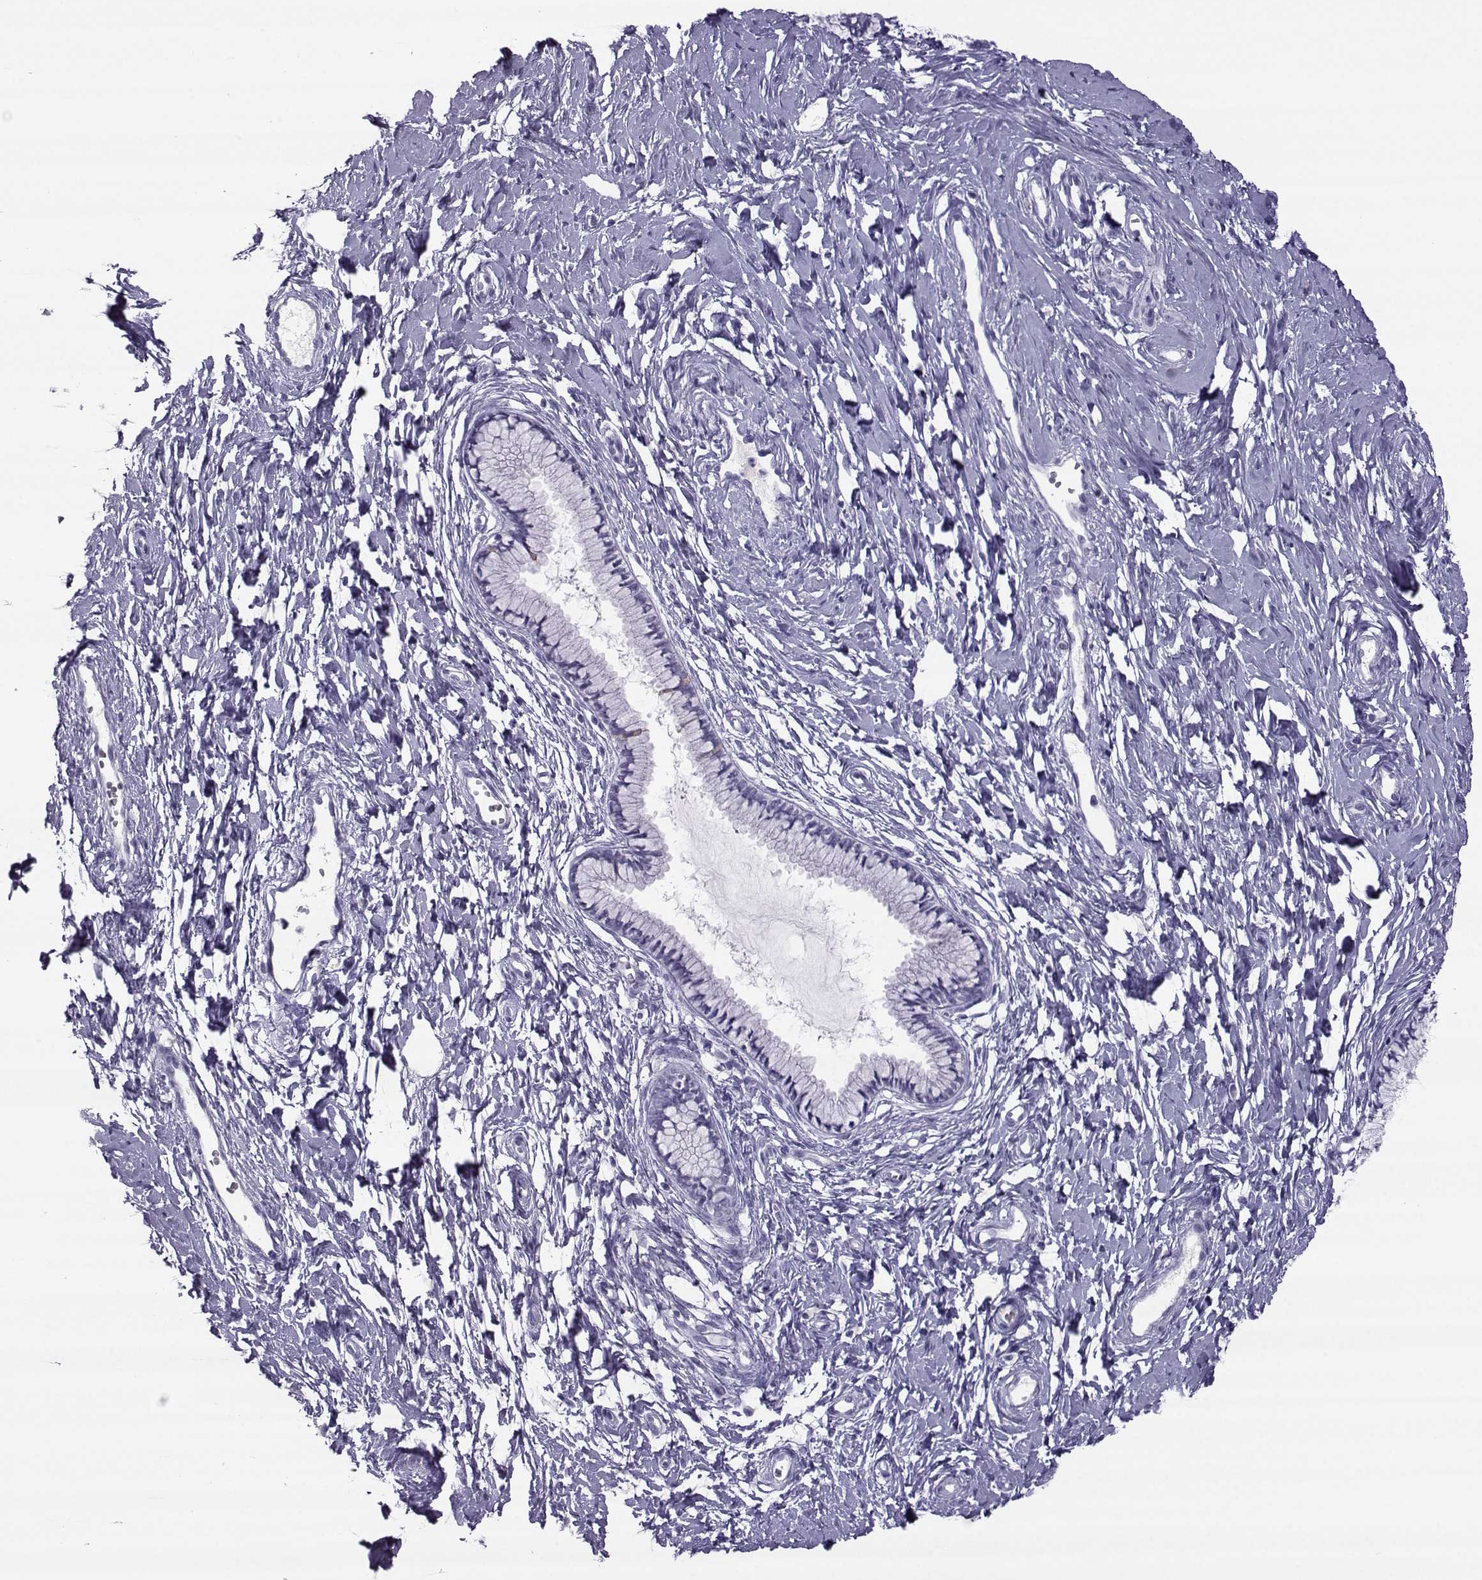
{"staining": {"intensity": "negative", "quantity": "none", "location": "none"}, "tissue": "cervix", "cell_type": "Glandular cells", "image_type": "normal", "snomed": [{"axis": "morphology", "description": "Normal tissue, NOS"}, {"axis": "topography", "description": "Cervix"}], "caption": "This is an immunohistochemistry (IHC) histopathology image of unremarkable cervix. There is no staining in glandular cells.", "gene": "ARMC2", "patient": {"sex": "female", "age": 40}}